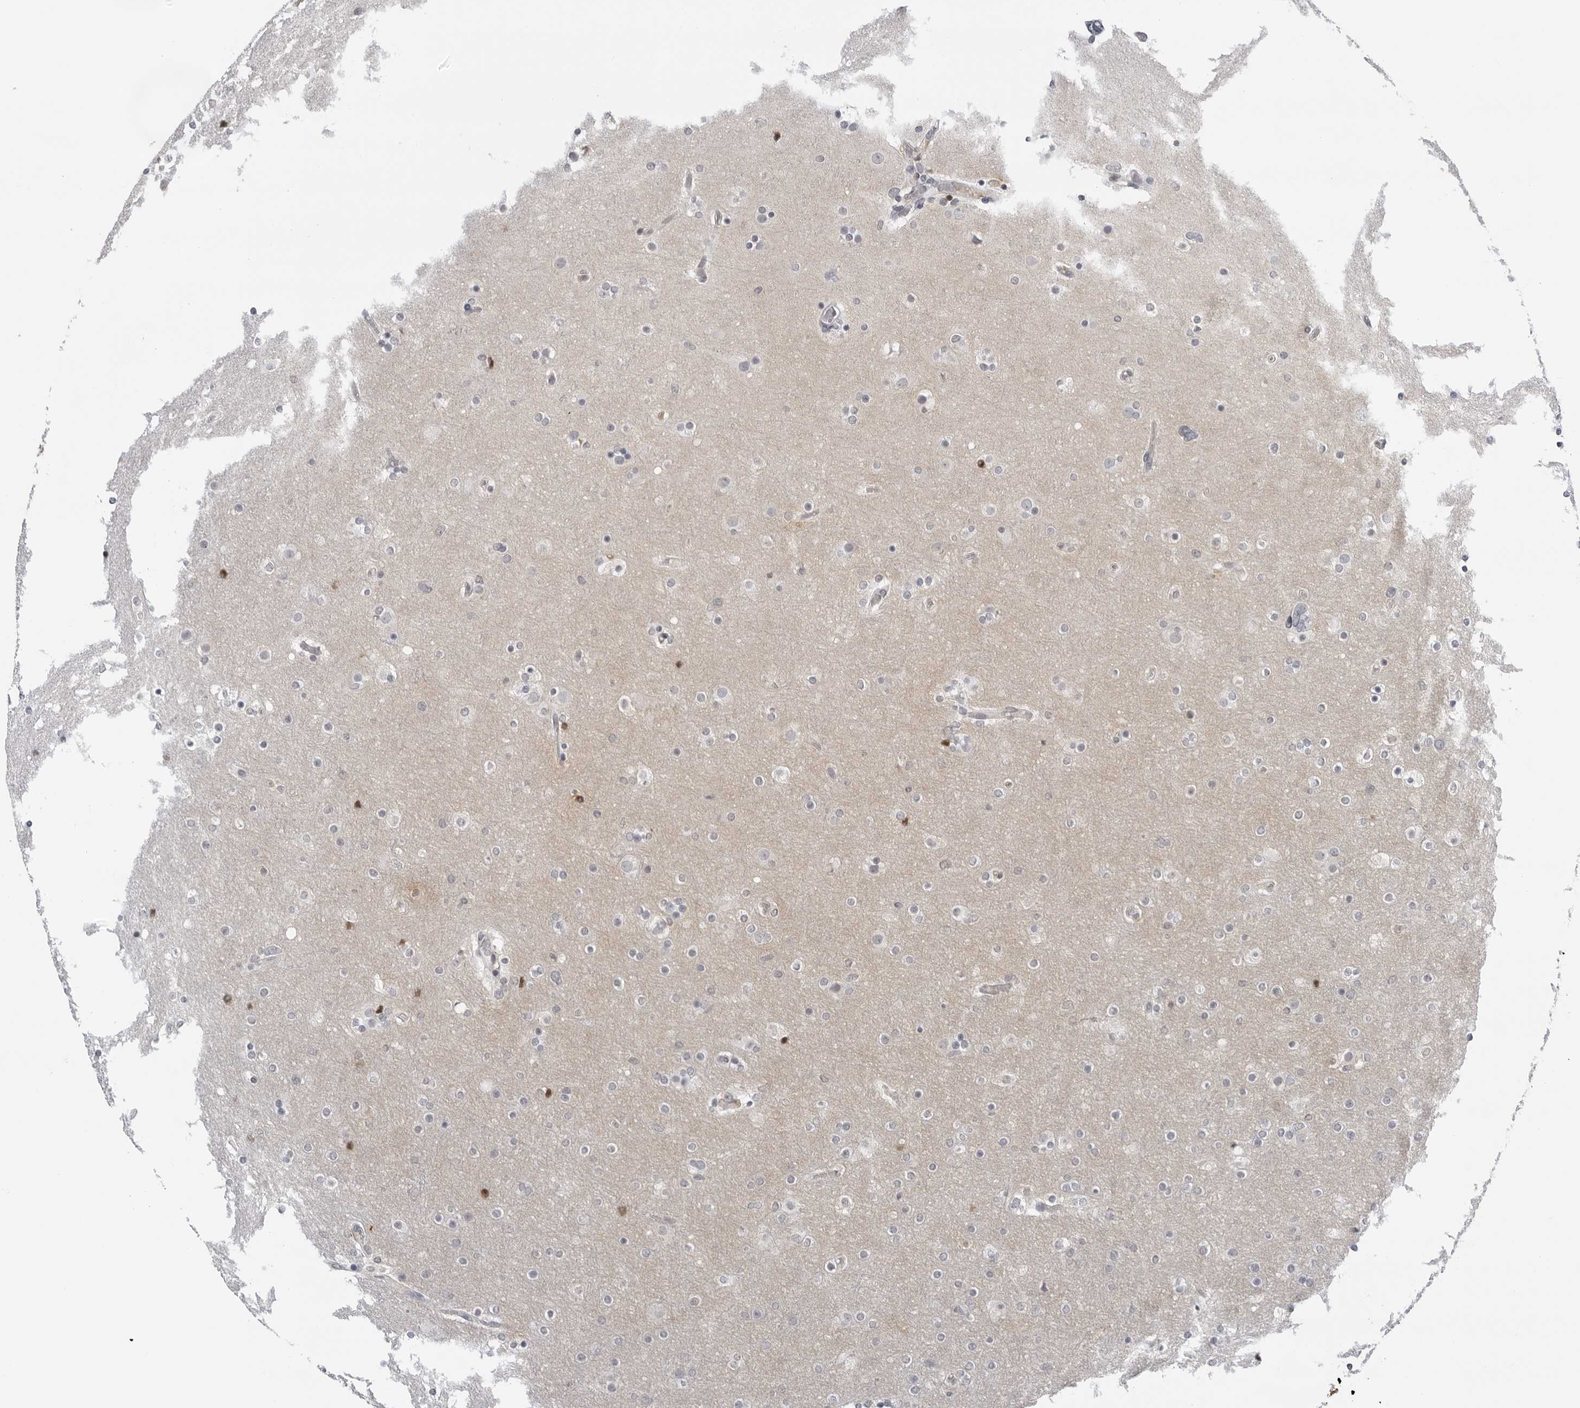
{"staining": {"intensity": "negative", "quantity": "none", "location": "none"}, "tissue": "glioma", "cell_type": "Tumor cells", "image_type": "cancer", "snomed": [{"axis": "morphology", "description": "Glioma, malignant, High grade"}, {"axis": "topography", "description": "Cerebral cortex"}], "caption": "An immunohistochemistry (IHC) histopathology image of glioma is shown. There is no staining in tumor cells of glioma. Brightfield microscopy of immunohistochemistry stained with DAB (brown) and hematoxylin (blue), captured at high magnification.", "gene": "SERPINF2", "patient": {"sex": "female", "age": 36}}